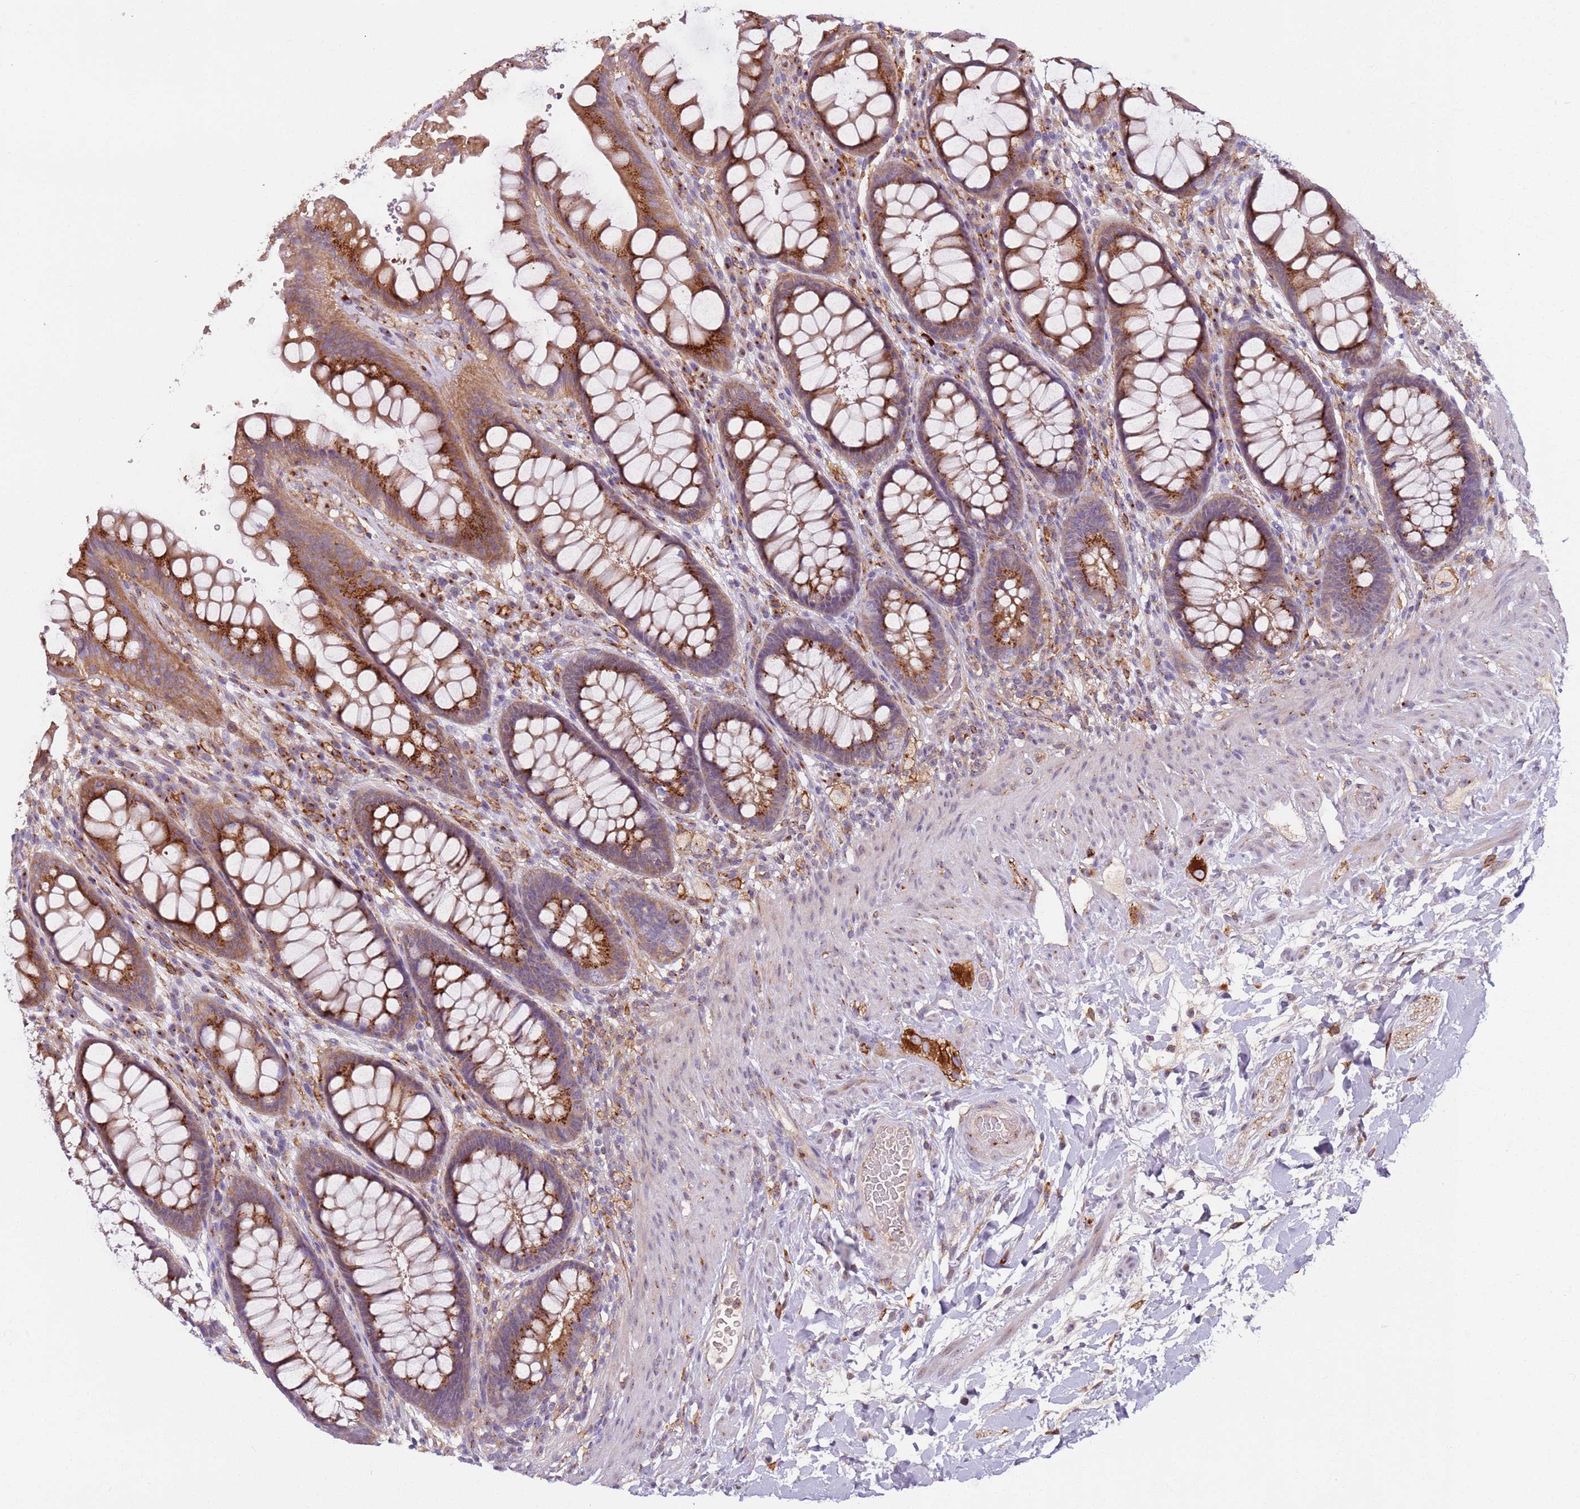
{"staining": {"intensity": "strong", "quantity": ">75%", "location": "cytoplasmic/membranous"}, "tissue": "rectum", "cell_type": "Glandular cells", "image_type": "normal", "snomed": [{"axis": "morphology", "description": "Normal tissue, NOS"}, {"axis": "topography", "description": "Rectum"}], "caption": "Immunohistochemistry photomicrograph of benign human rectum stained for a protein (brown), which exhibits high levels of strong cytoplasmic/membranous staining in approximately >75% of glandular cells.", "gene": "AKTIP", "patient": {"sex": "female", "age": 46}}